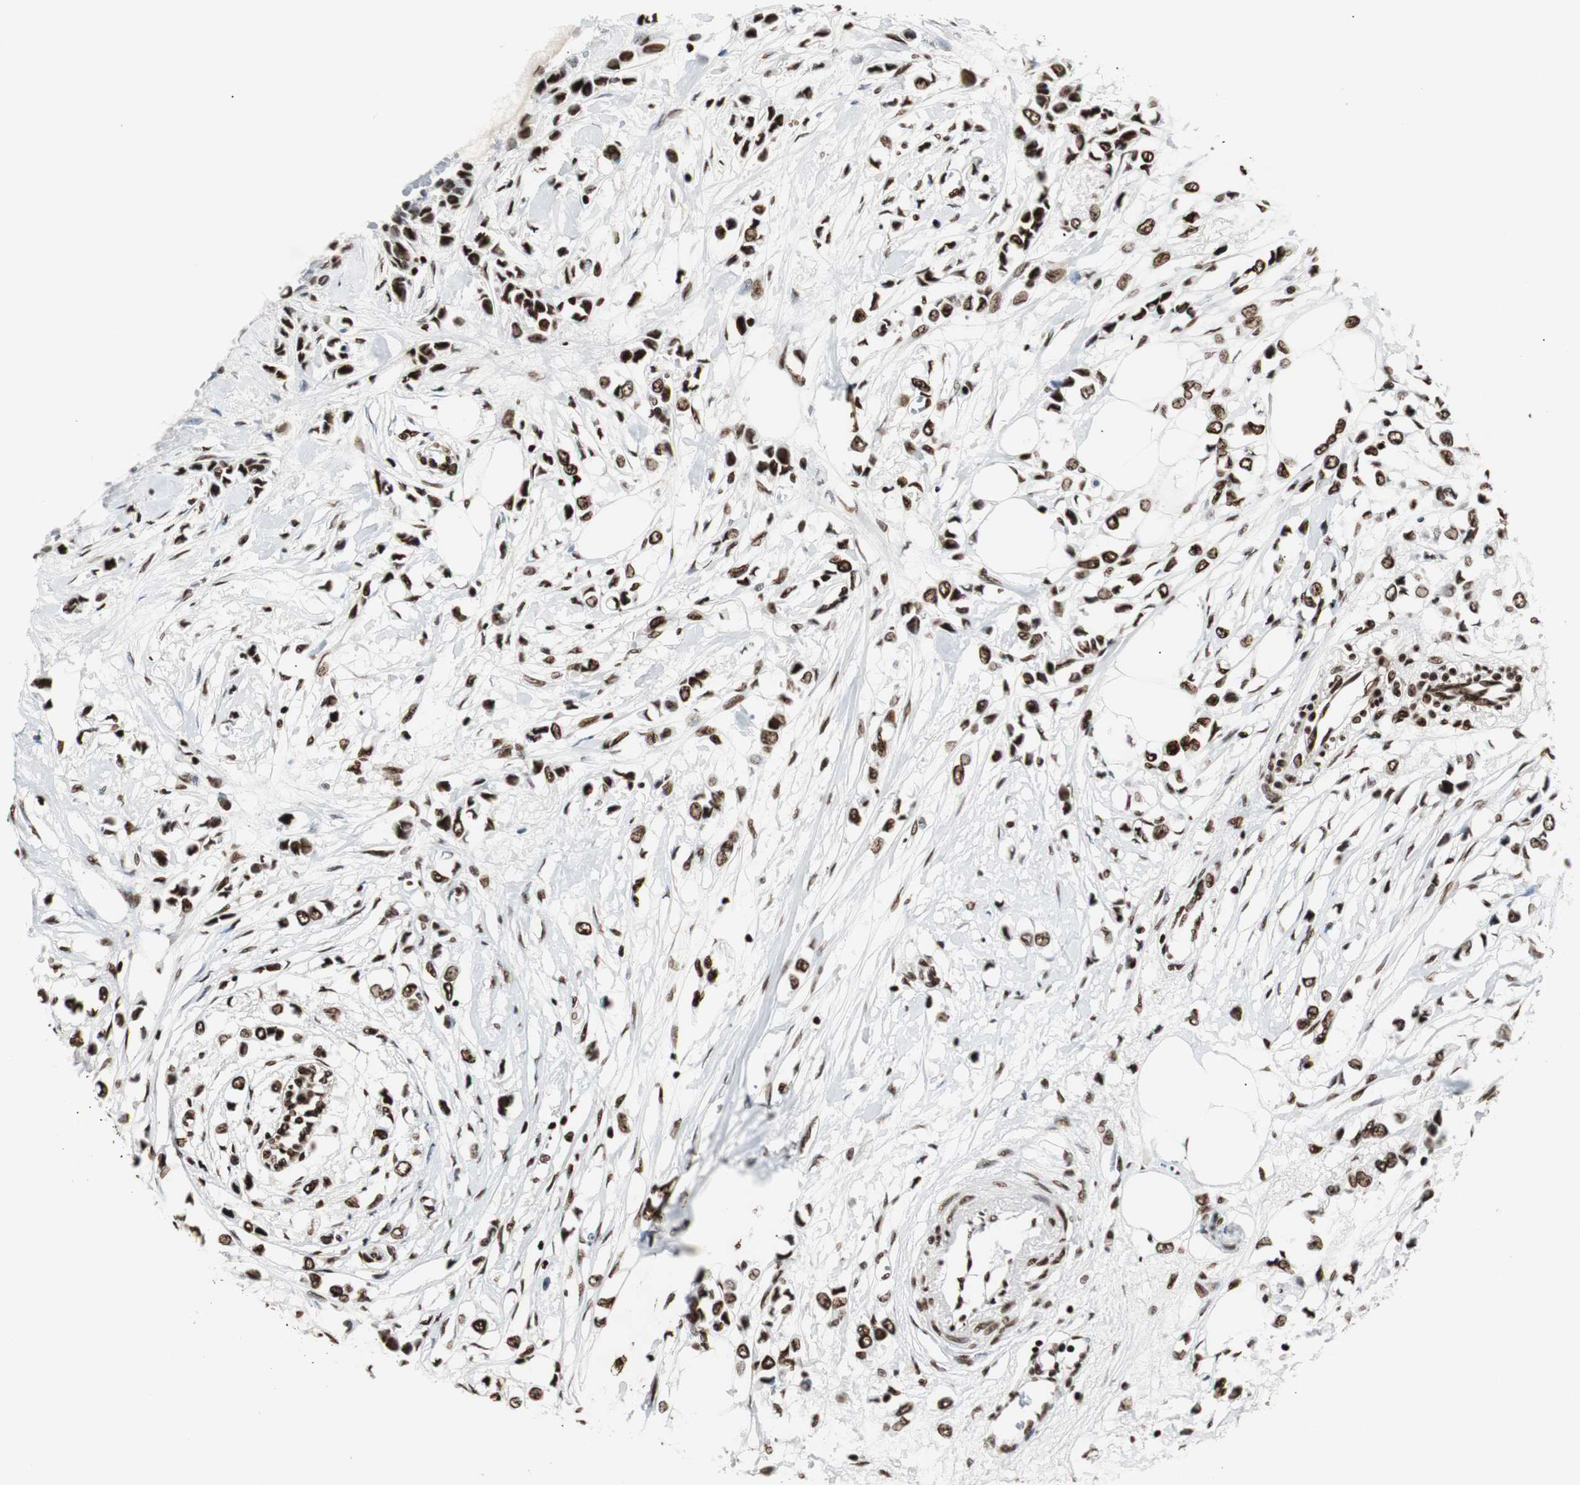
{"staining": {"intensity": "strong", "quantity": ">75%", "location": "nuclear"}, "tissue": "breast cancer", "cell_type": "Tumor cells", "image_type": "cancer", "snomed": [{"axis": "morphology", "description": "Lobular carcinoma"}, {"axis": "topography", "description": "Breast"}], "caption": "Strong nuclear protein expression is identified in approximately >75% of tumor cells in lobular carcinoma (breast). (Stains: DAB in brown, nuclei in blue, Microscopy: brightfield microscopy at high magnification).", "gene": "MTA2", "patient": {"sex": "female", "age": 51}}